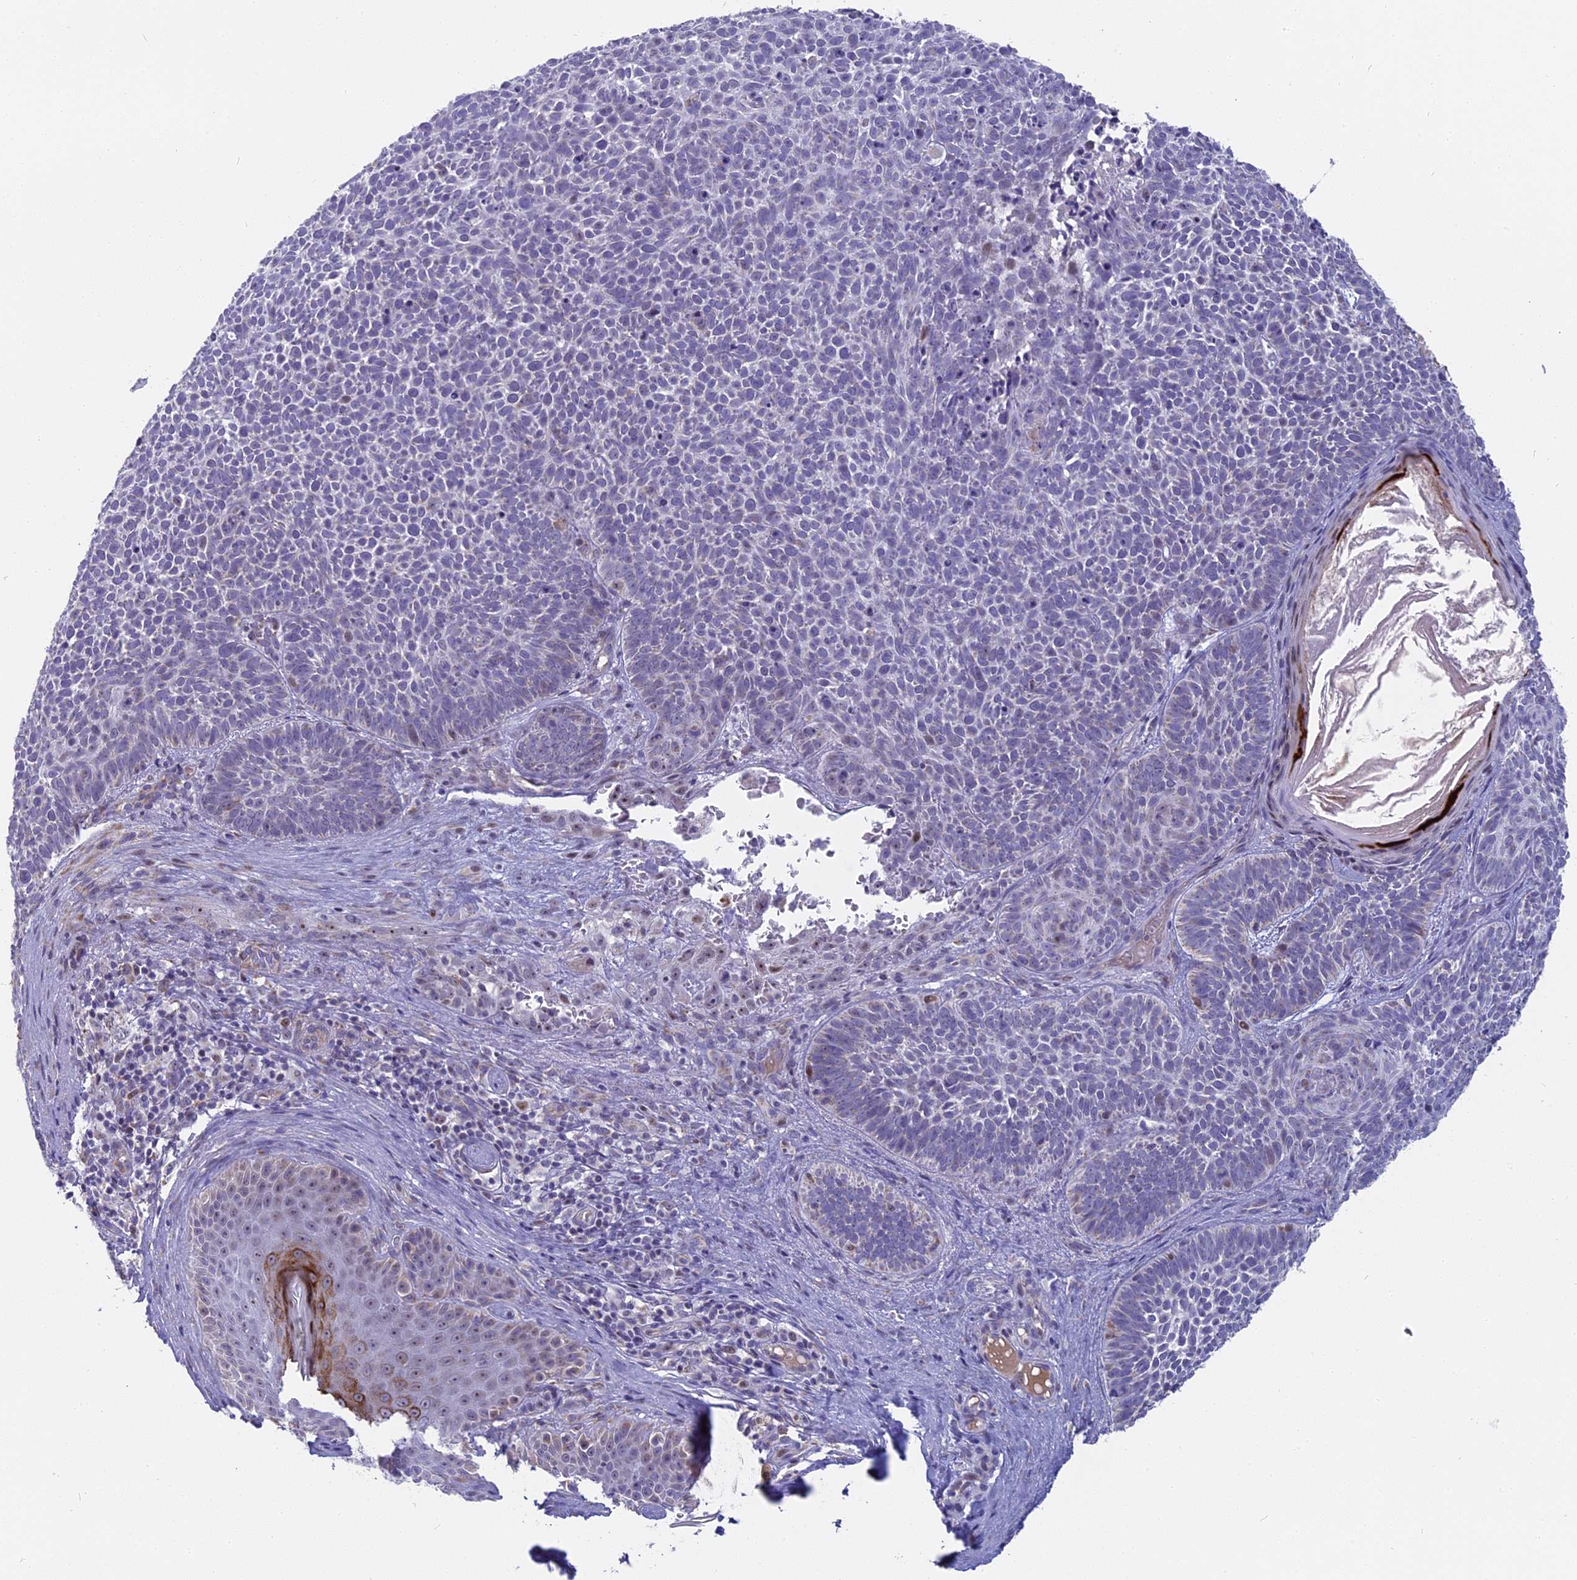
{"staining": {"intensity": "negative", "quantity": "none", "location": "none"}, "tissue": "skin cancer", "cell_type": "Tumor cells", "image_type": "cancer", "snomed": [{"axis": "morphology", "description": "Basal cell carcinoma"}, {"axis": "topography", "description": "Skin"}], "caption": "High magnification brightfield microscopy of skin basal cell carcinoma stained with DAB (3,3'-diaminobenzidine) (brown) and counterstained with hematoxylin (blue): tumor cells show no significant expression.", "gene": "DTWD1", "patient": {"sex": "male", "age": 85}}